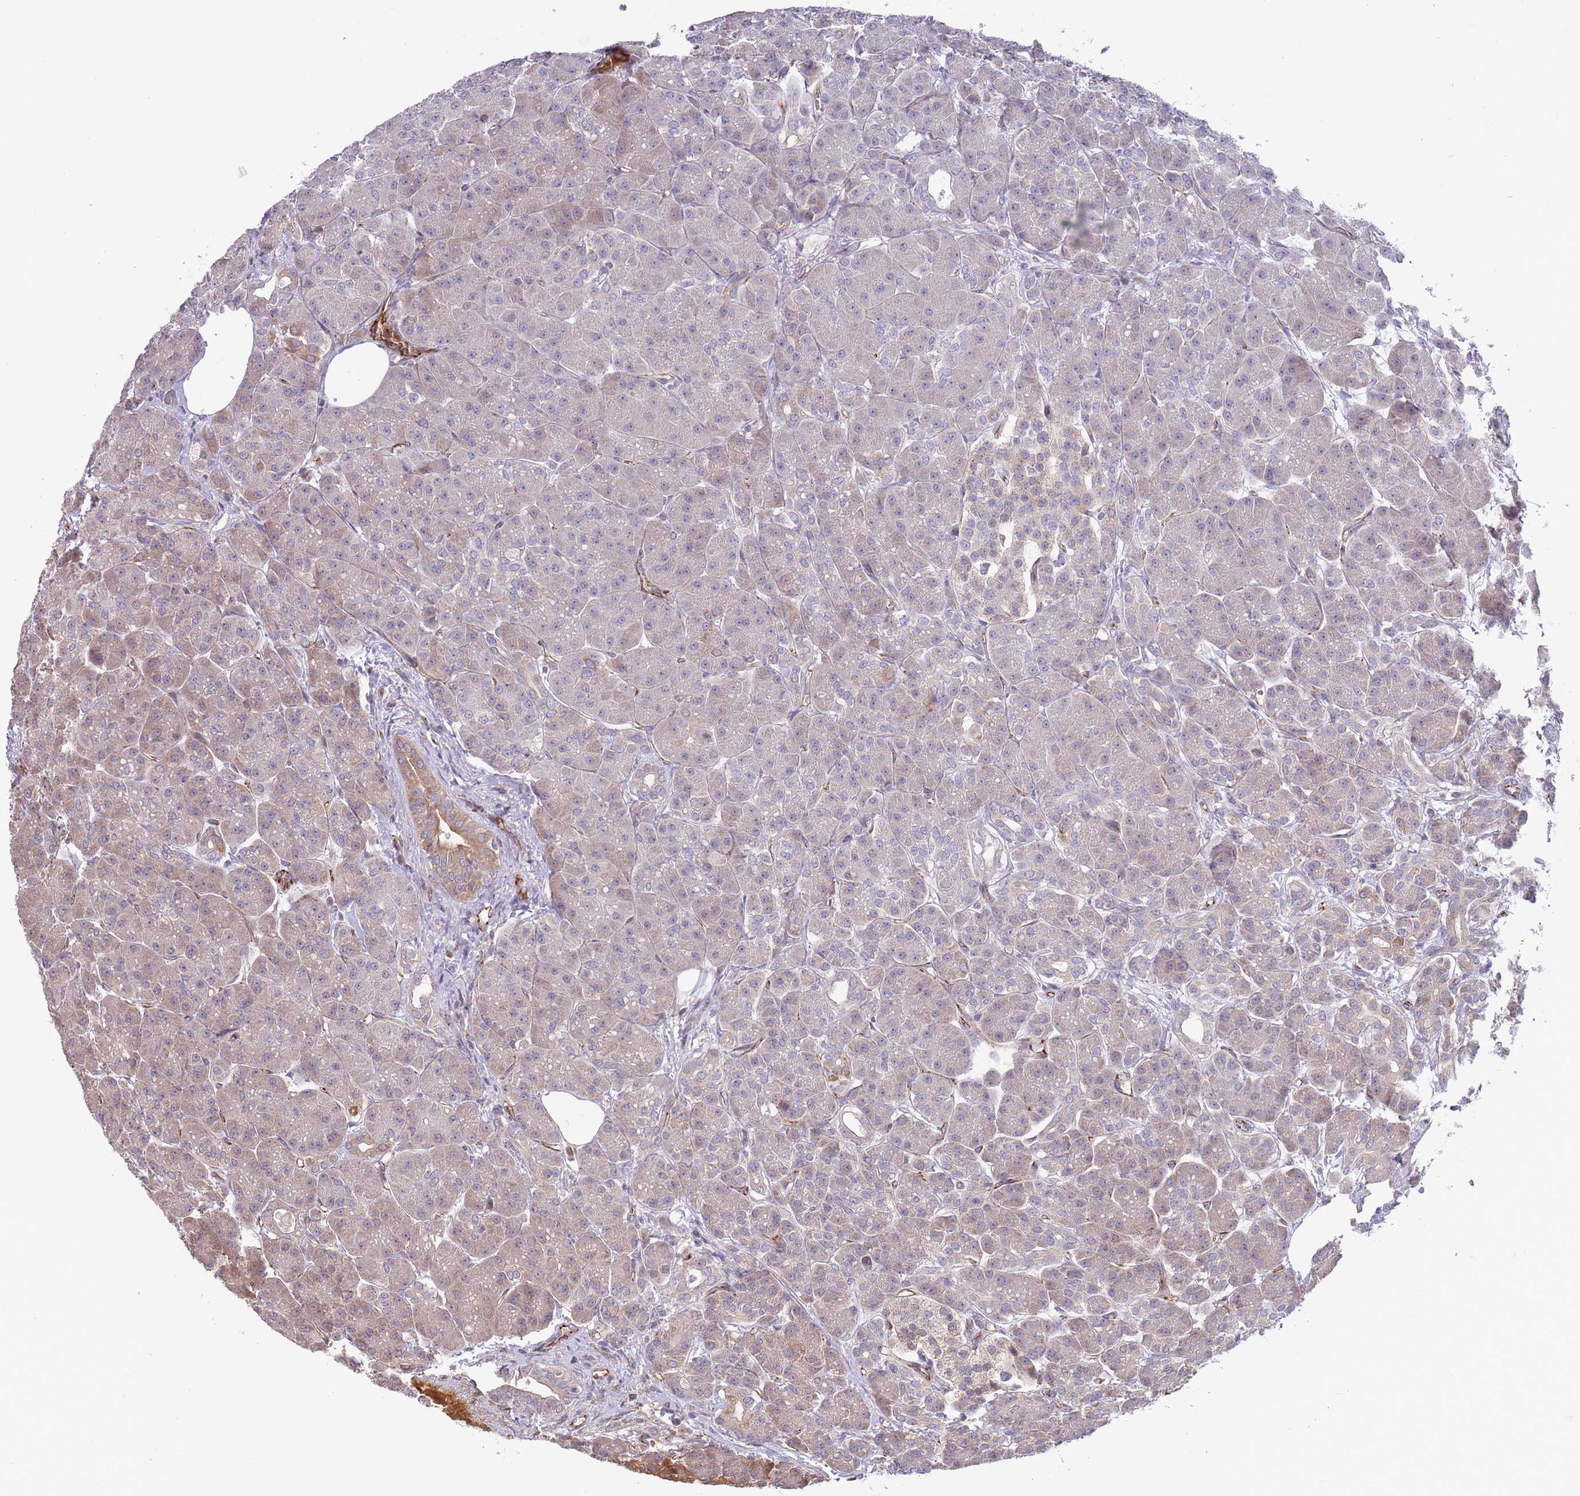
{"staining": {"intensity": "moderate", "quantity": "<25%", "location": "cytoplasmic/membranous"}, "tissue": "pancreas", "cell_type": "Exocrine glandular cells", "image_type": "normal", "snomed": [{"axis": "morphology", "description": "Normal tissue, NOS"}, {"axis": "topography", "description": "Pancreas"}], "caption": "Immunohistochemistry (IHC) micrograph of unremarkable human pancreas stained for a protein (brown), which shows low levels of moderate cytoplasmic/membranous staining in approximately <25% of exocrine glandular cells.", "gene": "DPP10", "patient": {"sex": "male", "age": 63}}